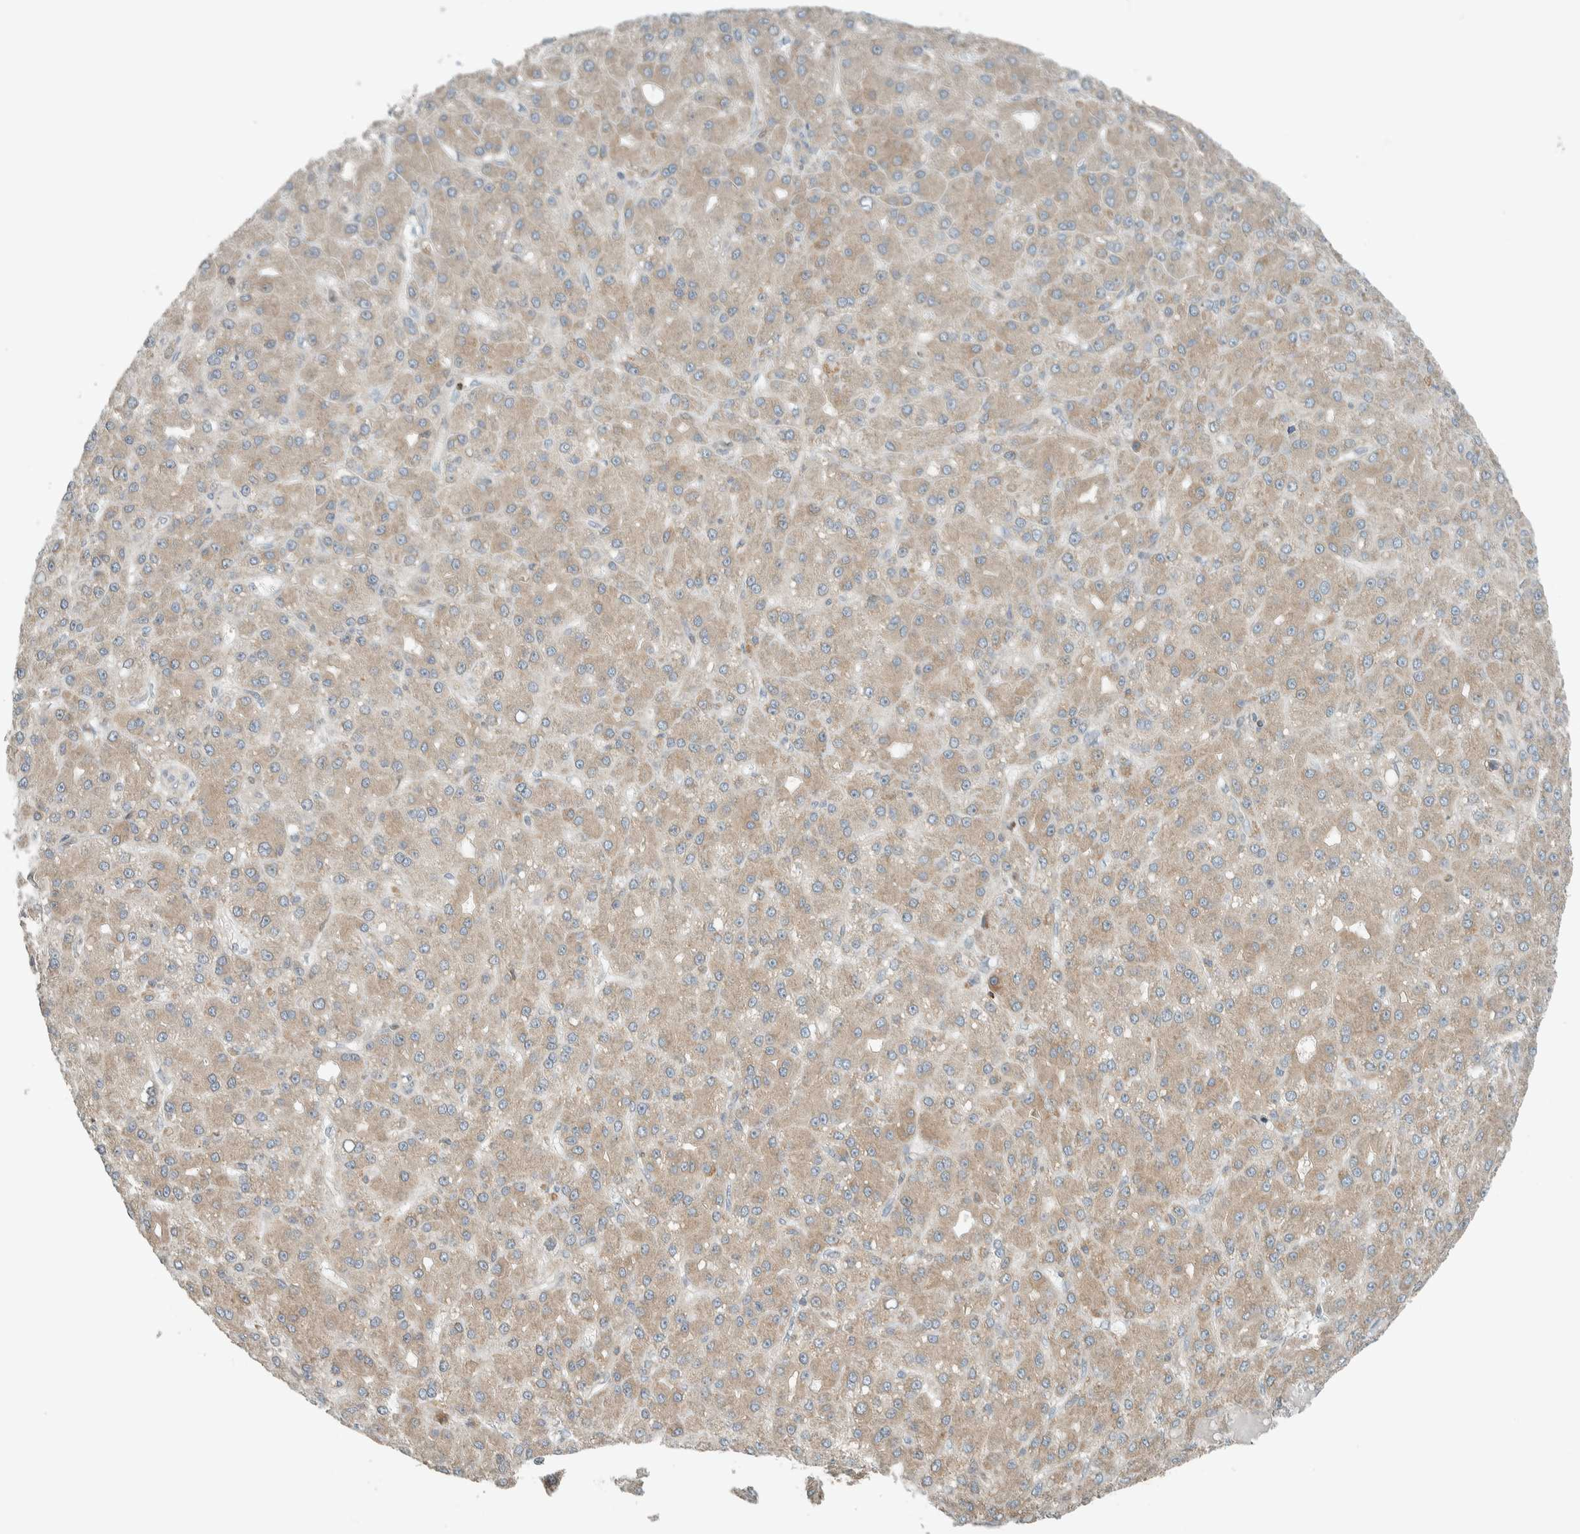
{"staining": {"intensity": "weak", "quantity": "25%-75%", "location": "cytoplasmic/membranous"}, "tissue": "liver cancer", "cell_type": "Tumor cells", "image_type": "cancer", "snomed": [{"axis": "morphology", "description": "Carcinoma, Hepatocellular, NOS"}, {"axis": "topography", "description": "Liver"}], "caption": "This image reveals immunohistochemistry staining of human liver hepatocellular carcinoma, with low weak cytoplasmic/membranous positivity in approximately 25%-75% of tumor cells.", "gene": "SEL1L", "patient": {"sex": "male", "age": 67}}